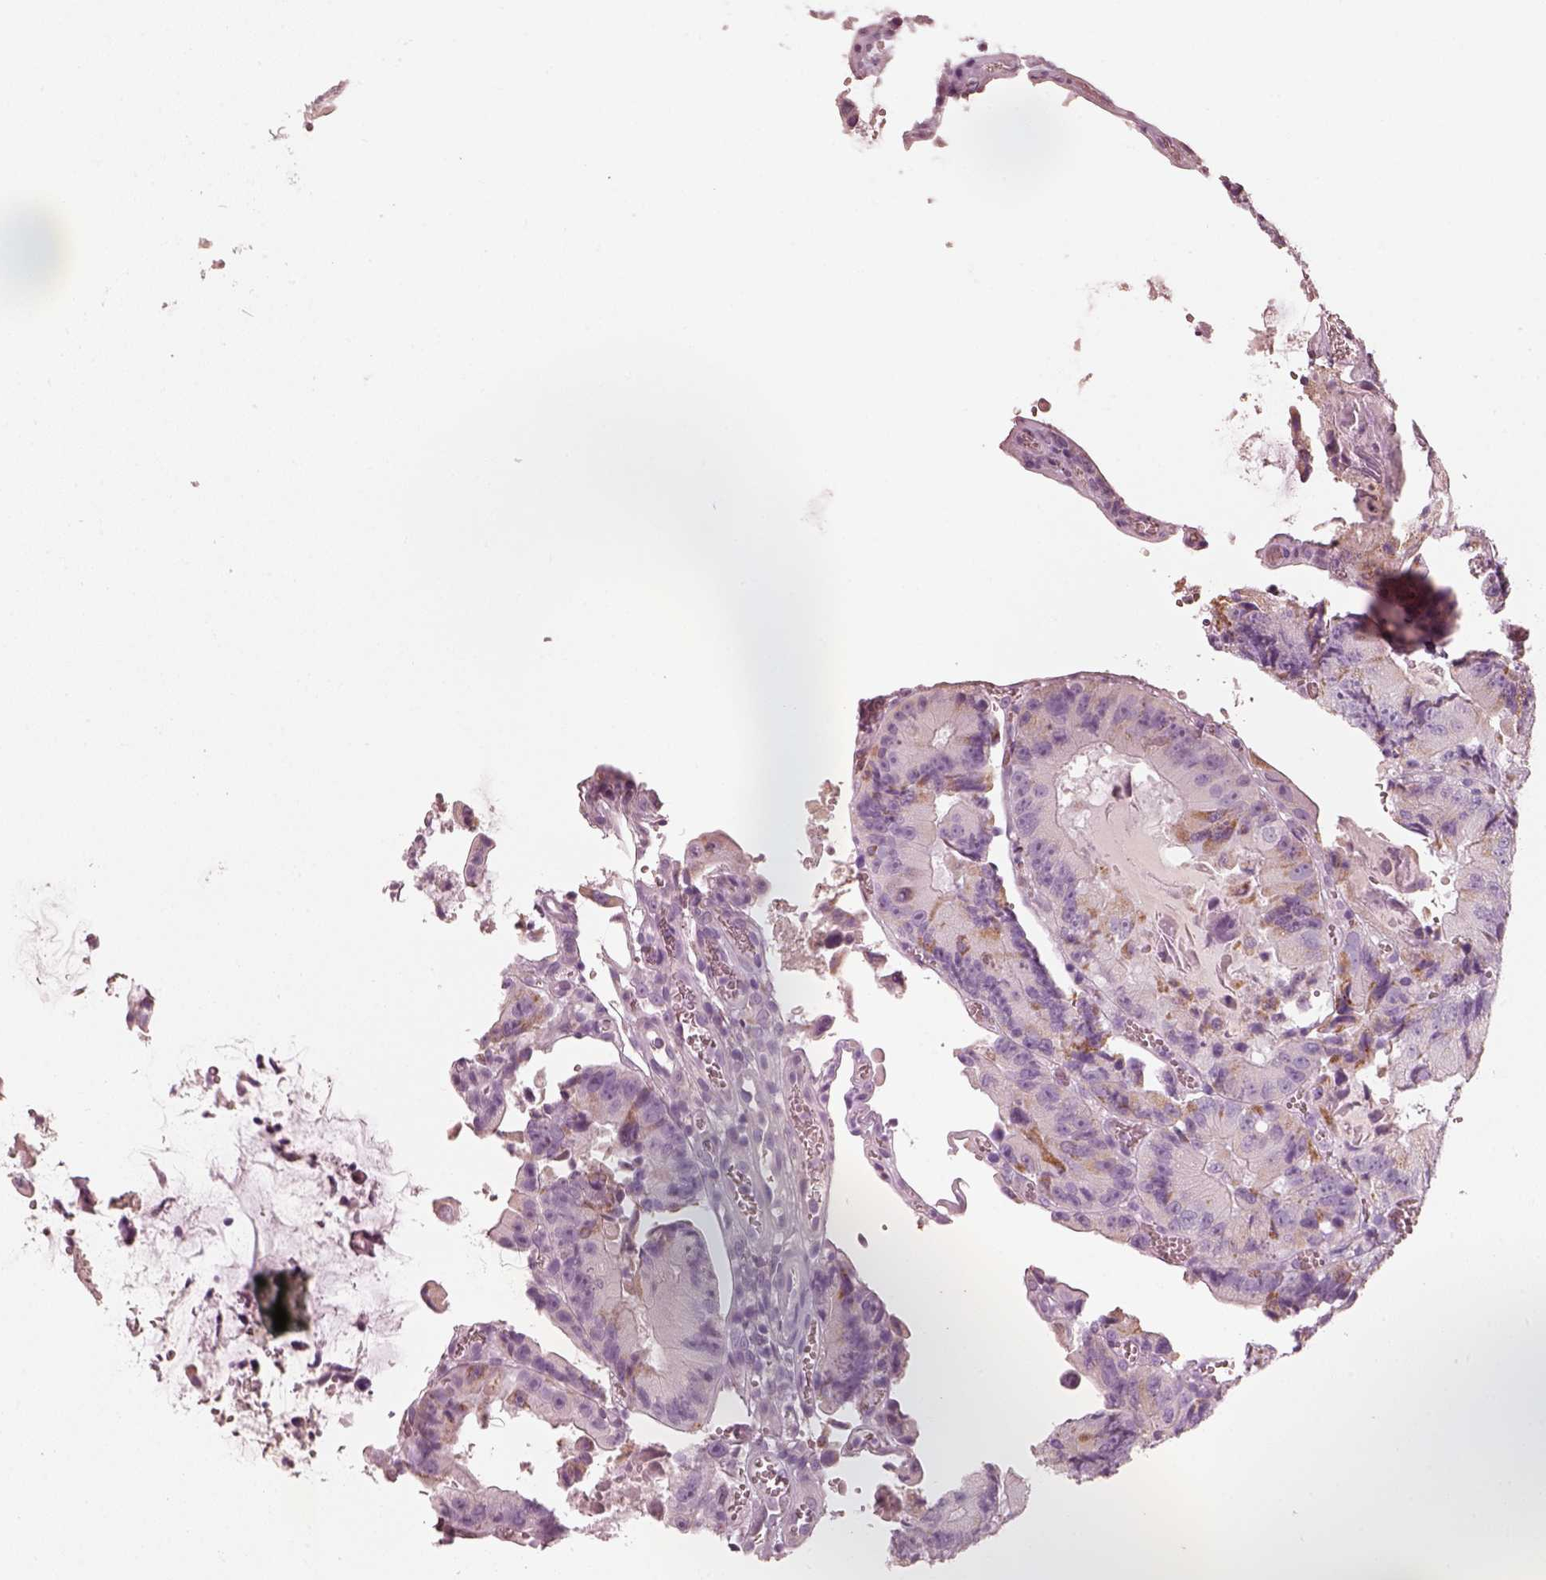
{"staining": {"intensity": "negative", "quantity": "none", "location": "none"}, "tissue": "colorectal cancer", "cell_type": "Tumor cells", "image_type": "cancer", "snomed": [{"axis": "morphology", "description": "Adenocarcinoma, NOS"}, {"axis": "topography", "description": "Colon"}], "caption": "Tumor cells are negative for brown protein staining in adenocarcinoma (colorectal). Nuclei are stained in blue.", "gene": "R3HDML", "patient": {"sex": "female", "age": 86}}